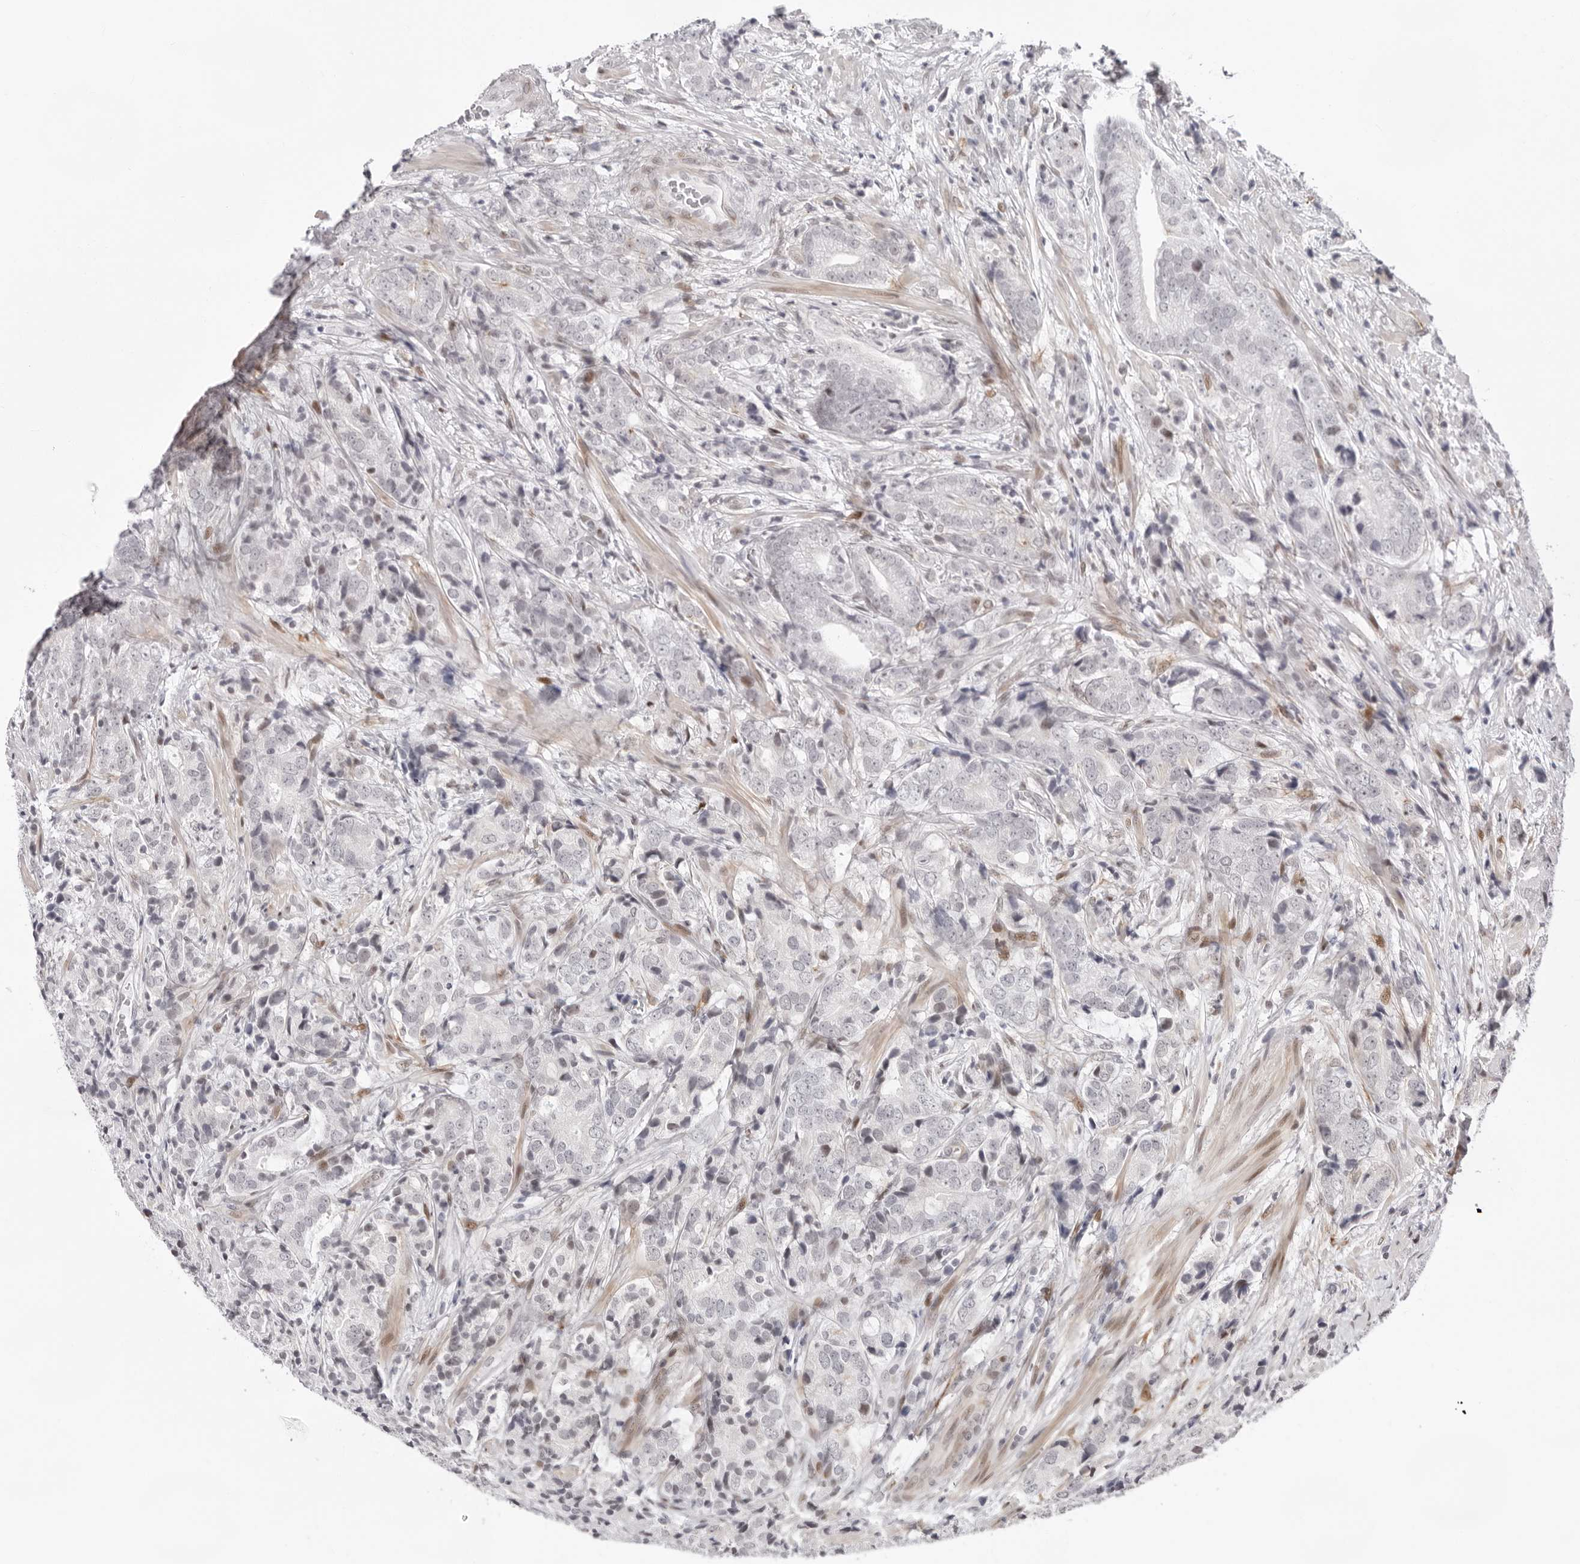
{"staining": {"intensity": "negative", "quantity": "none", "location": "none"}, "tissue": "prostate cancer", "cell_type": "Tumor cells", "image_type": "cancer", "snomed": [{"axis": "morphology", "description": "Adenocarcinoma, High grade"}, {"axis": "topography", "description": "Prostate"}], "caption": "Human adenocarcinoma (high-grade) (prostate) stained for a protein using IHC exhibits no staining in tumor cells.", "gene": "NTPCR", "patient": {"sex": "male", "age": 57}}